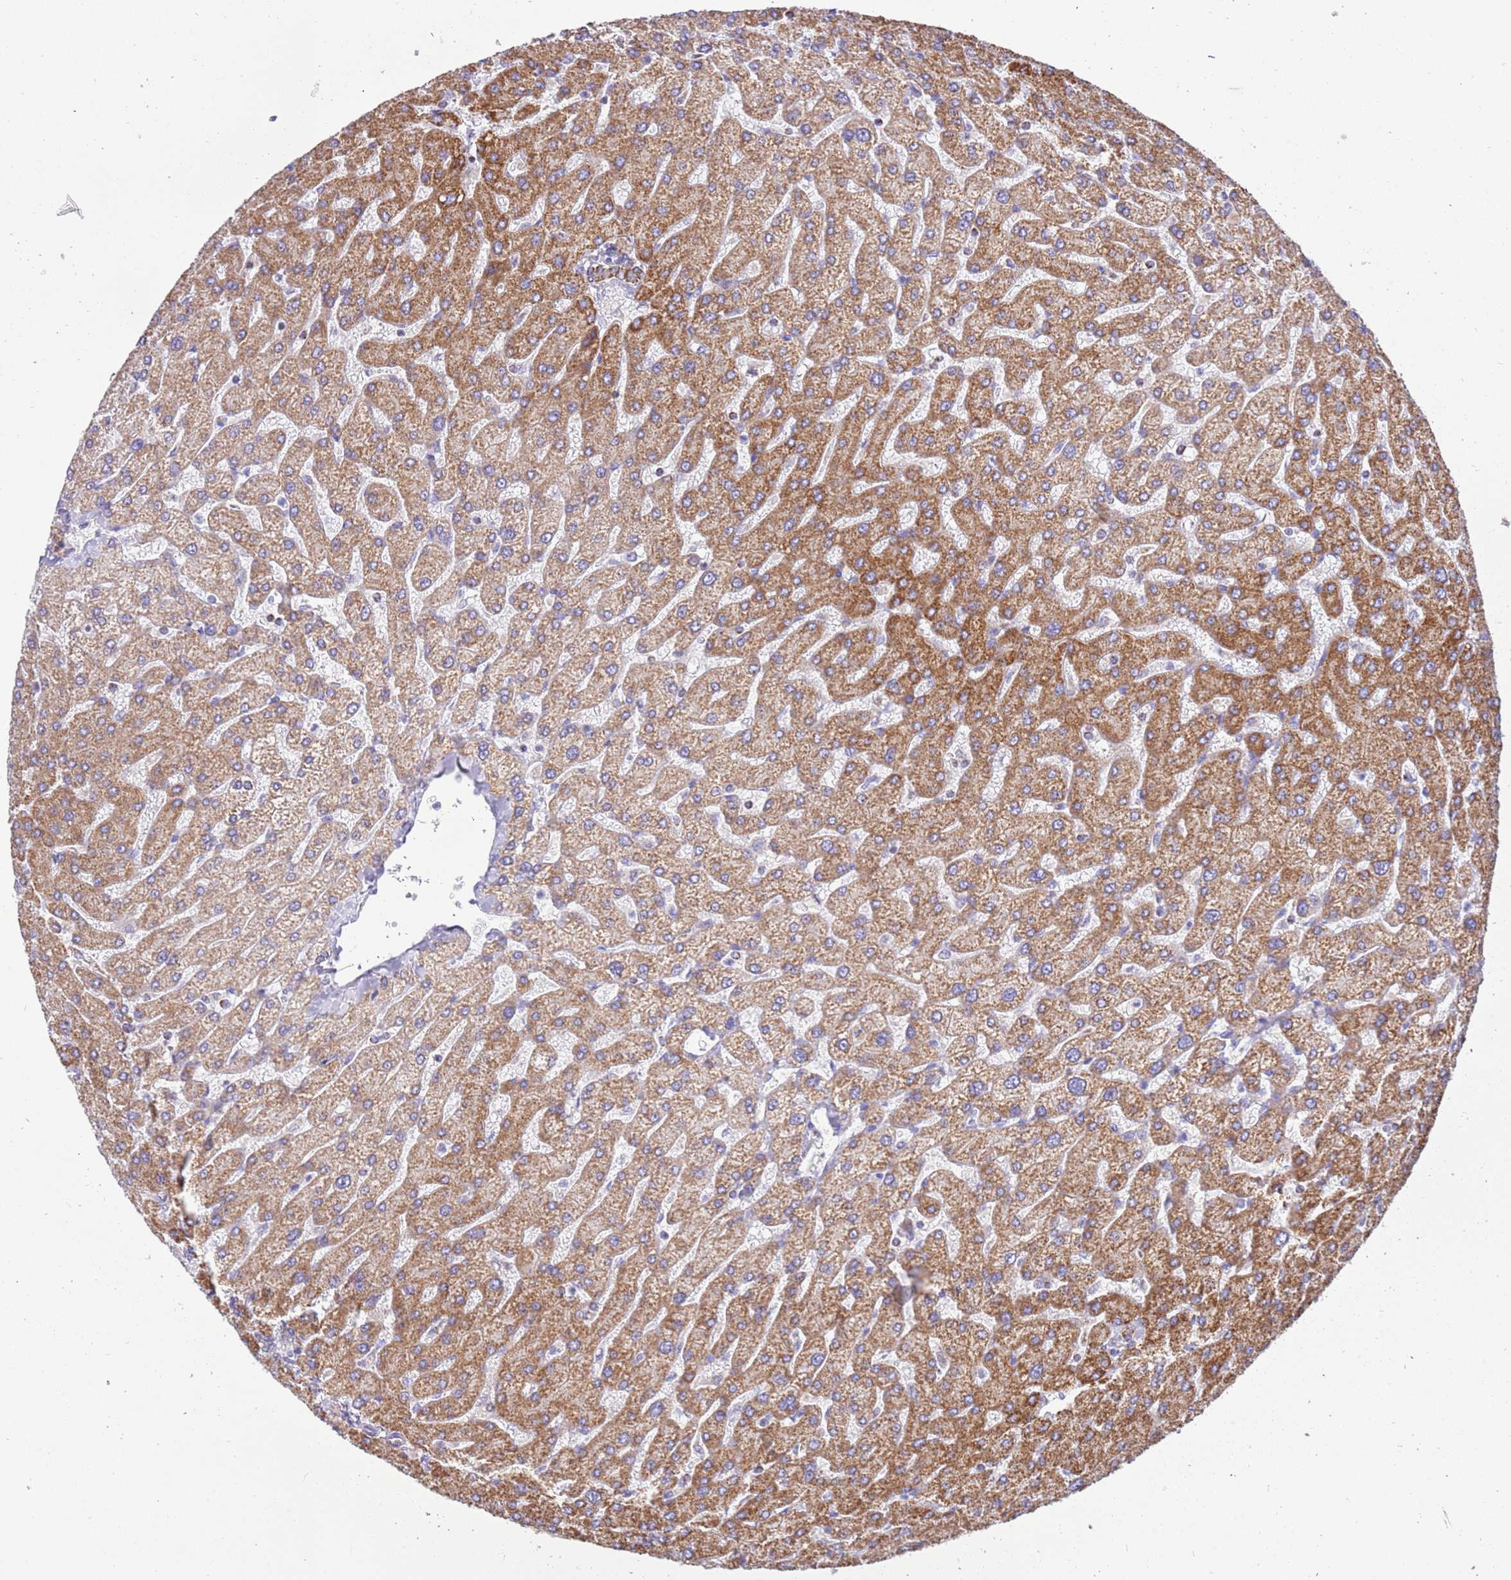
{"staining": {"intensity": "weak", "quantity": "25%-75%", "location": "cytoplasmic/membranous"}, "tissue": "liver", "cell_type": "Cholangiocytes", "image_type": "normal", "snomed": [{"axis": "morphology", "description": "Normal tissue, NOS"}, {"axis": "topography", "description": "Liver"}], "caption": "Brown immunohistochemical staining in unremarkable liver demonstrates weak cytoplasmic/membranous positivity in approximately 25%-75% of cholangiocytes.", "gene": "SUCLG2", "patient": {"sex": "male", "age": 55}}